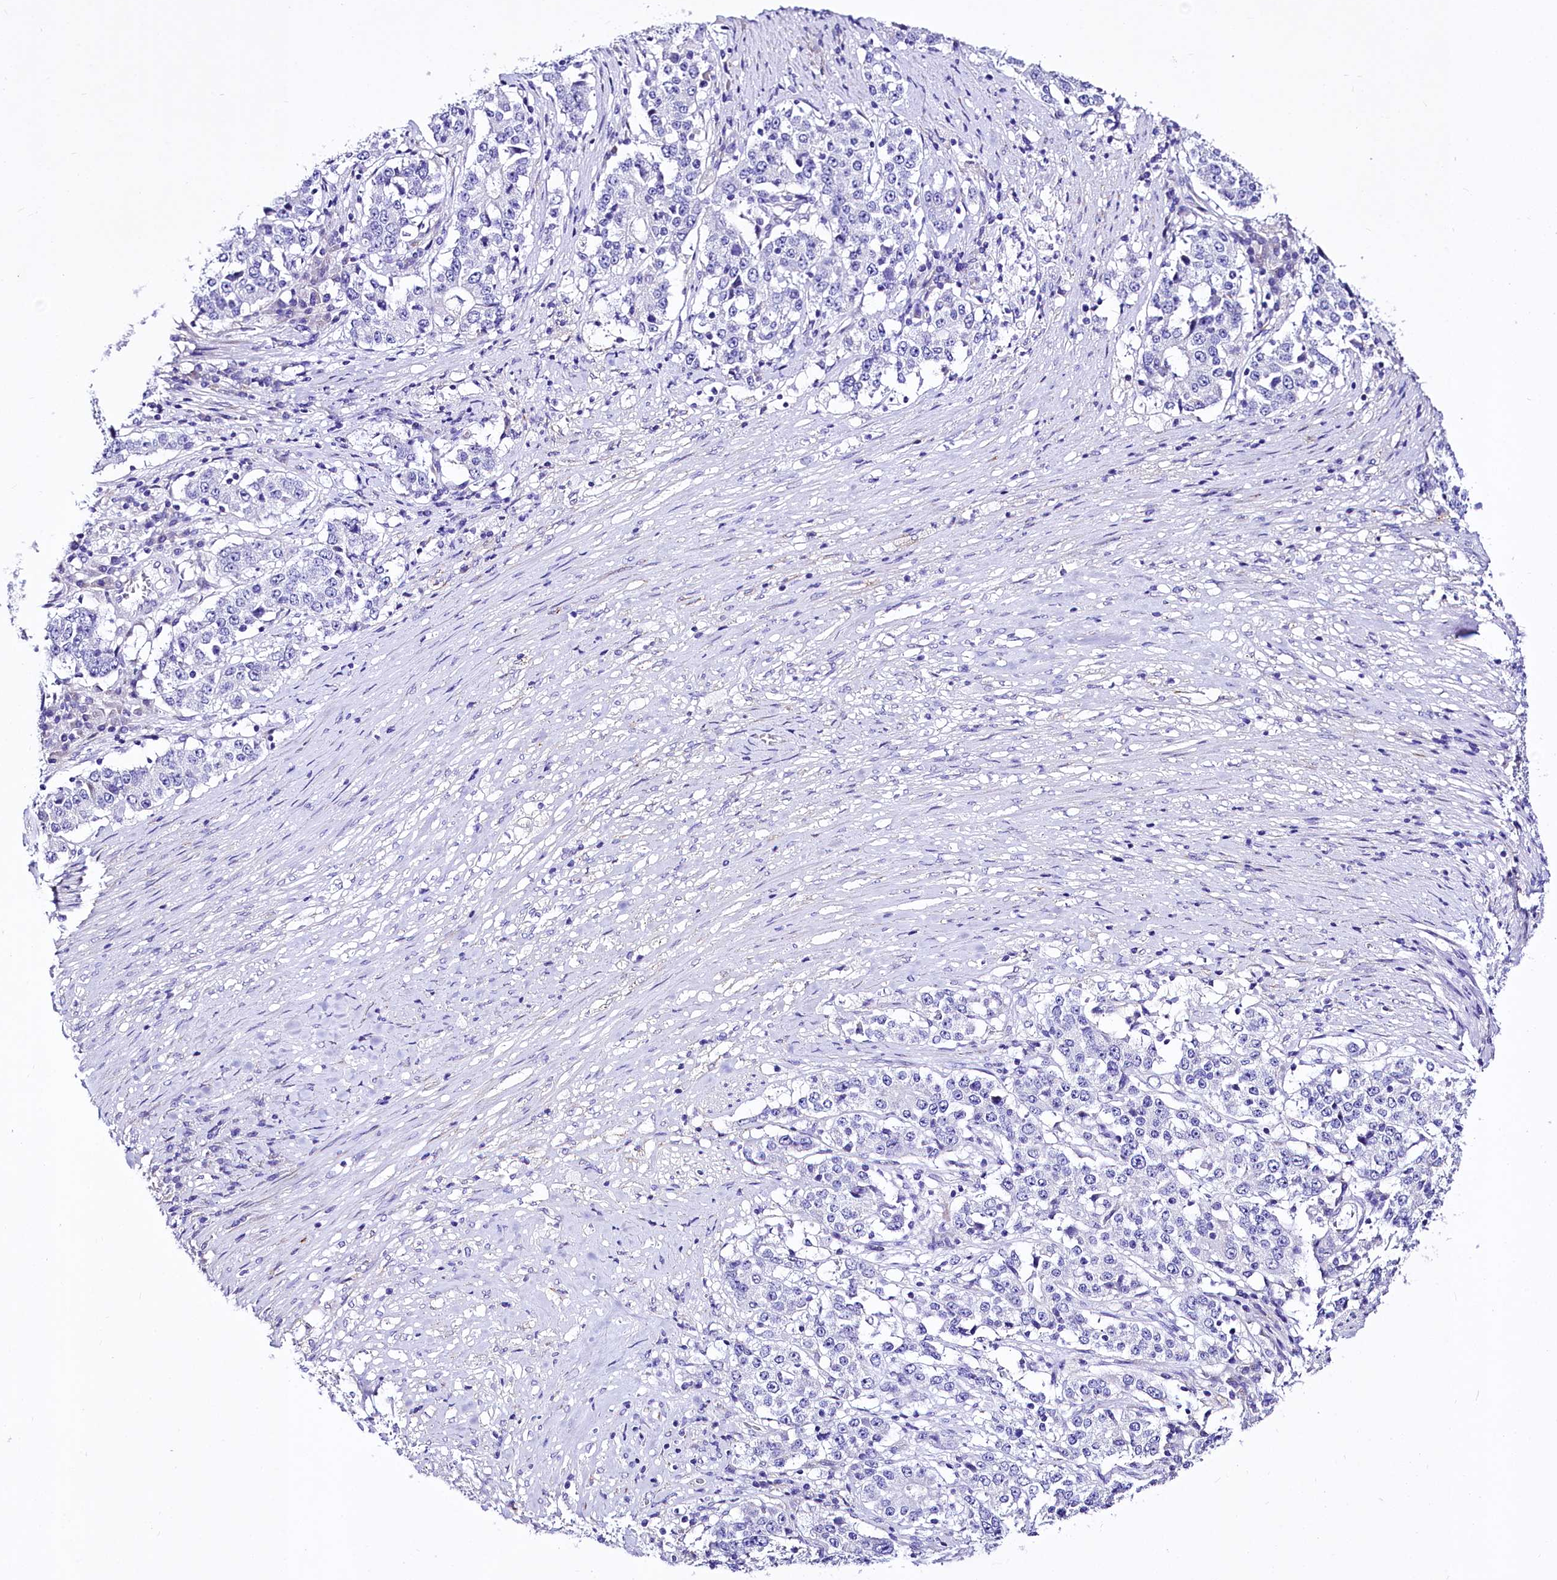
{"staining": {"intensity": "negative", "quantity": "none", "location": "none"}, "tissue": "stomach cancer", "cell_type": "Tumor cells", "image_type": "cancer", "snomed": [{"axis": "morphology", "description": "Adenocarcinoma, NOS"}, {"axis": "topography", "description": "Stomach"}], "caption": "Tumor cells show no significant expression in adenocarcinoma (stomach).", "gene": "A2ML1", "patient": {"sex": "male", "age": 59}}